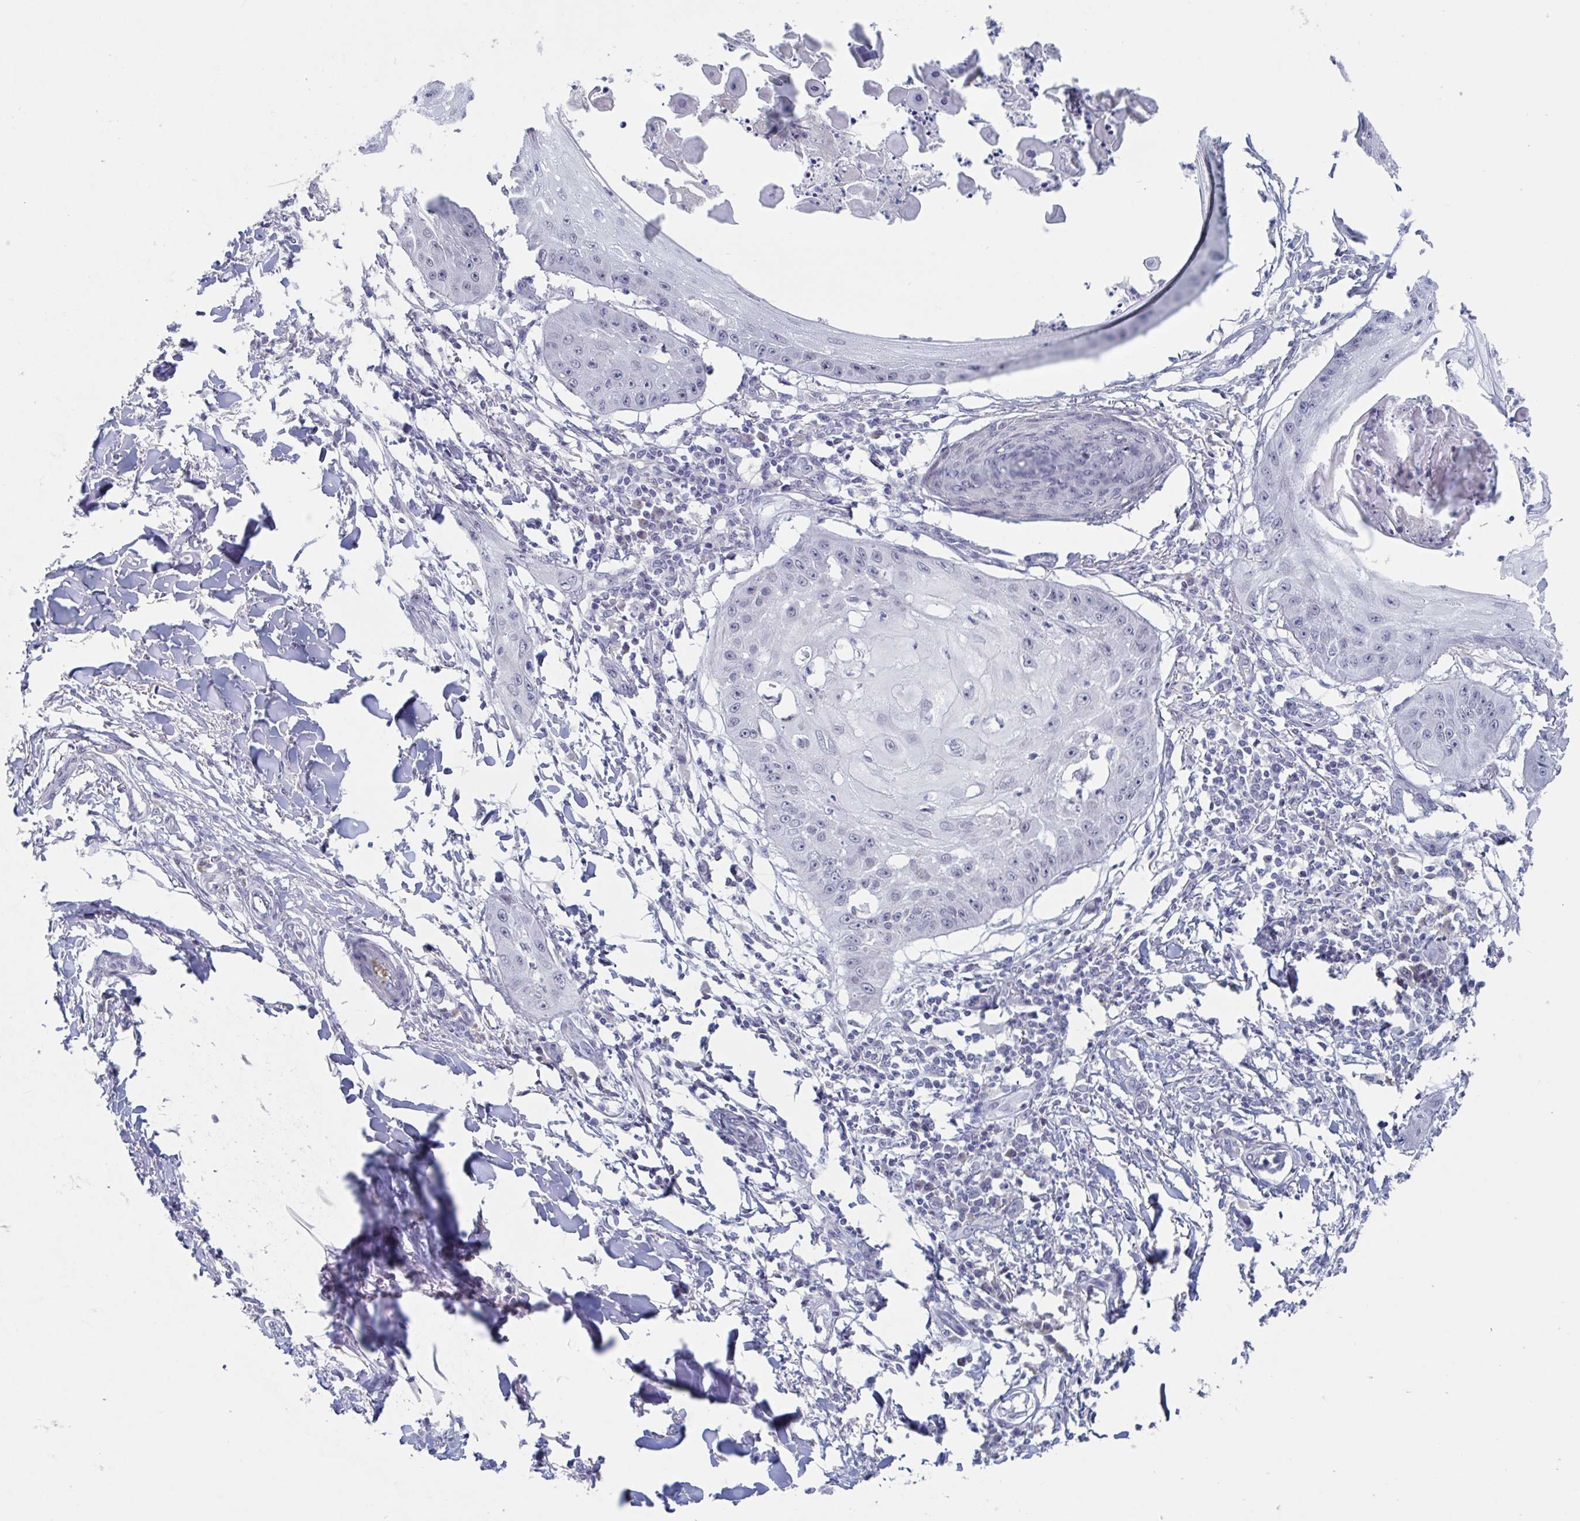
{"staining": {"intensity": "negative", "quantity": "none", "location": "none"}, "tissue": "skin cancer", "cell_type": "Tumor cells", "image_type": "cancer", "snomed": [{"axis": "morphology", "description": "Squamous cell carcinoma, NOS"}, {"axis": "topography", "description": "Skin"}], "caption": "High magnification brightfield microscopy of skin cancer (squamous cell carcinoma) stained with DAB (3,3'-diaminobenzidine) (brown) and counterstained with hematoxylin (blue): tumor cells show no significant staining.", "gene": "KDM4D", "patient": {"sex": "male", "age": 70}}